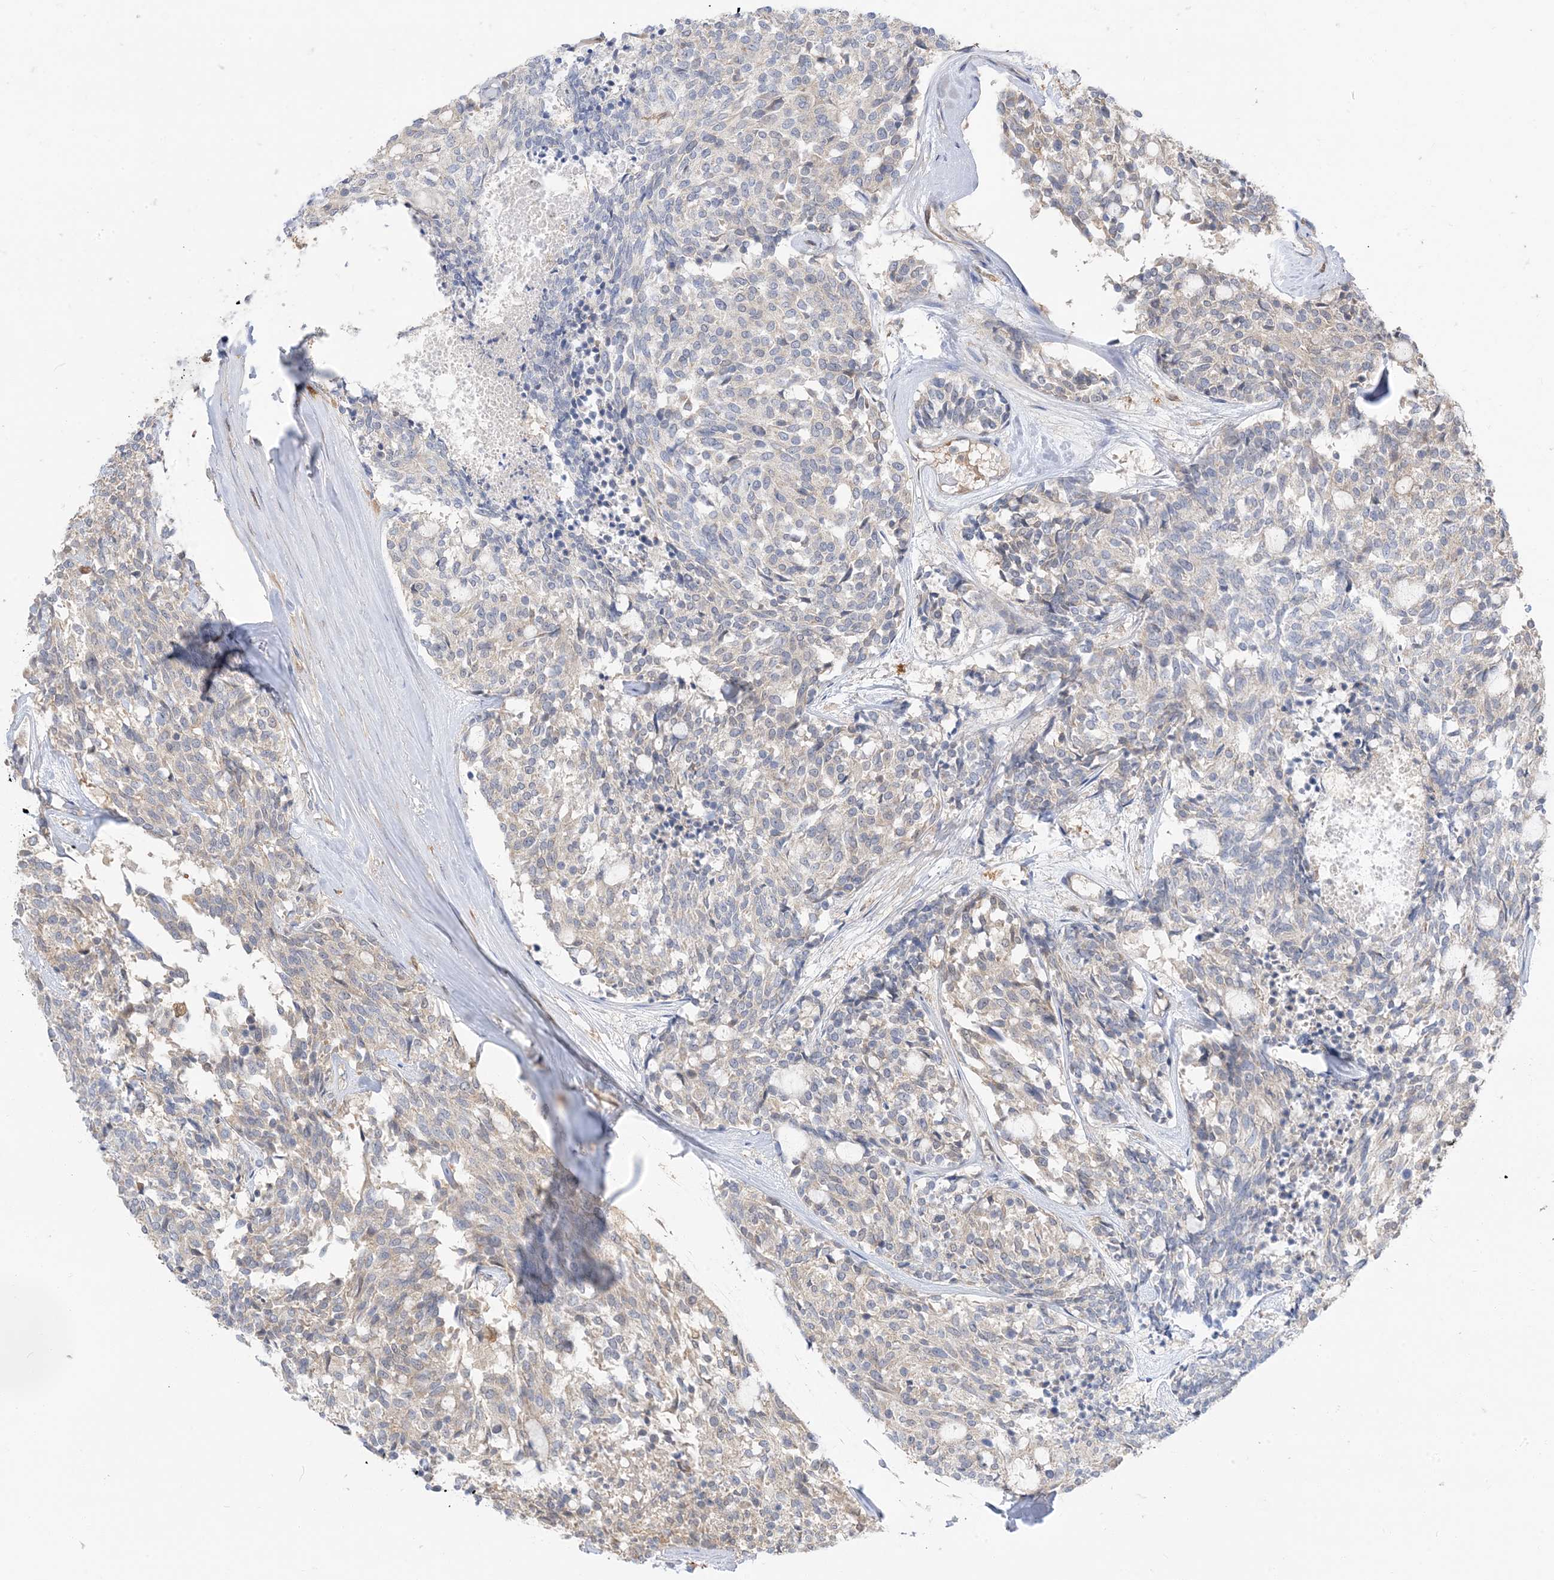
{"staining": {"intensity": "weak", "quantity": "<25%", "location": "cytoplasmic/membranous"}, "tissue": "carcinoid", "cell_type": "Tumor cells", "image_type": "cancer", "snomed": [{"axis": "morphology", "description": "Carcinoid, malignant, NOS"}, {"axis": "topography", "description": "Pancreas"}], "caption": "Tumor cells are negative for protein expression in human carcinoid.", "gene": "NAGK", "patient": {"sex": "female", "age": 54}}